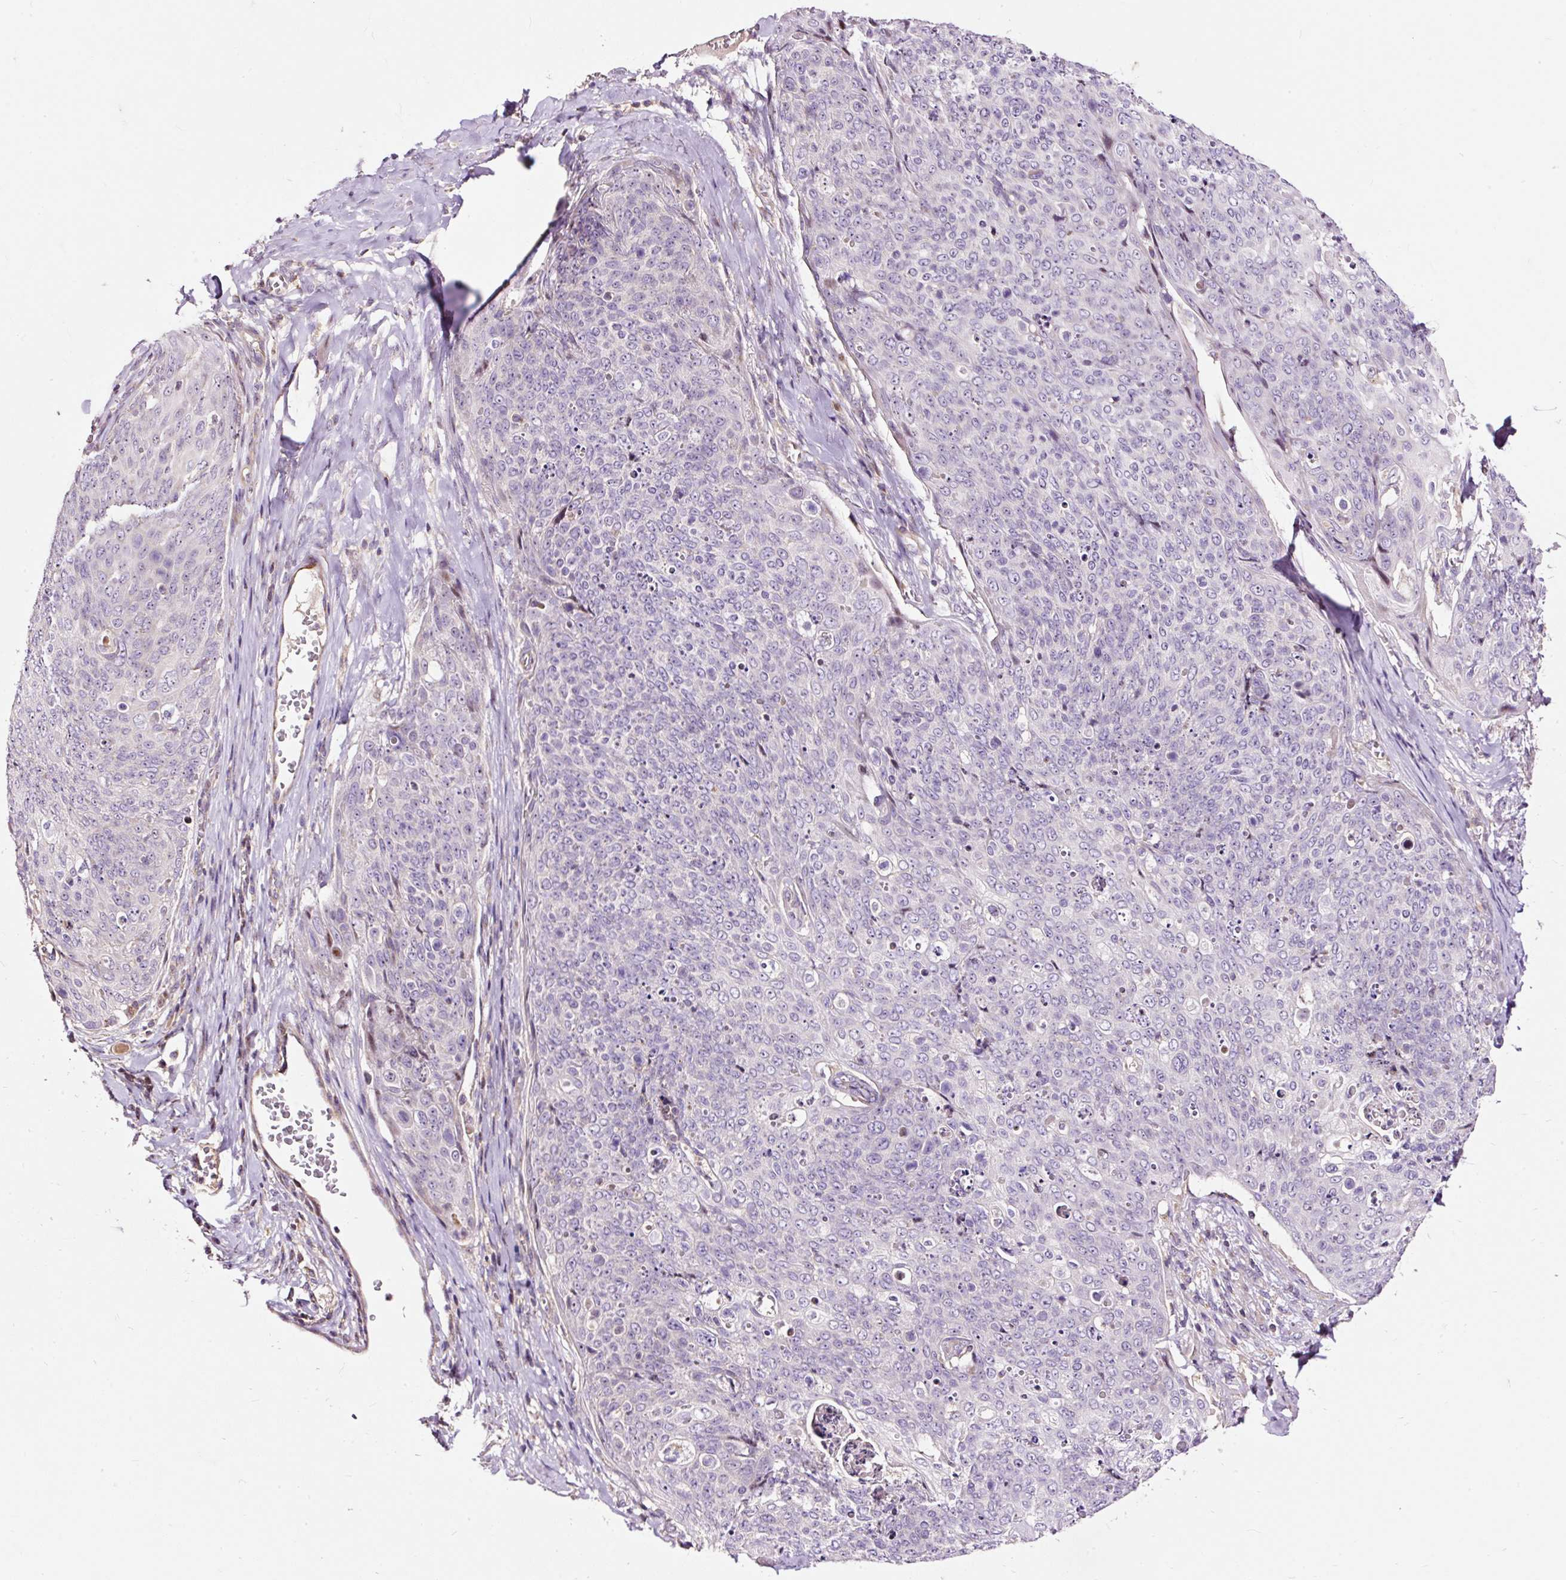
{"staining": {"intensity": "negative", "quantity": "none", "location": "none"}, "tissue": "skin cancer", "cell_type": "Tumor cells", "image_type": "cancer", "snomed": [{"axis": "morphology", "description": "Squamous cell carcinoma, NOS"}, {"axis": "topography", "description": "Skin"}, {"axis": "topography", "description": "Vulva"}], "caption": "Skin cancer (squamous cell carcinoma) was stained to show a protein in brown. There is no significant positivity in tumor cells. (DAB (3,3'-diaminobenzidine) IHC with hematoxylin counter stain).", "gene": "BOLA3", "patient": {"sex": "female", "age": 85}}